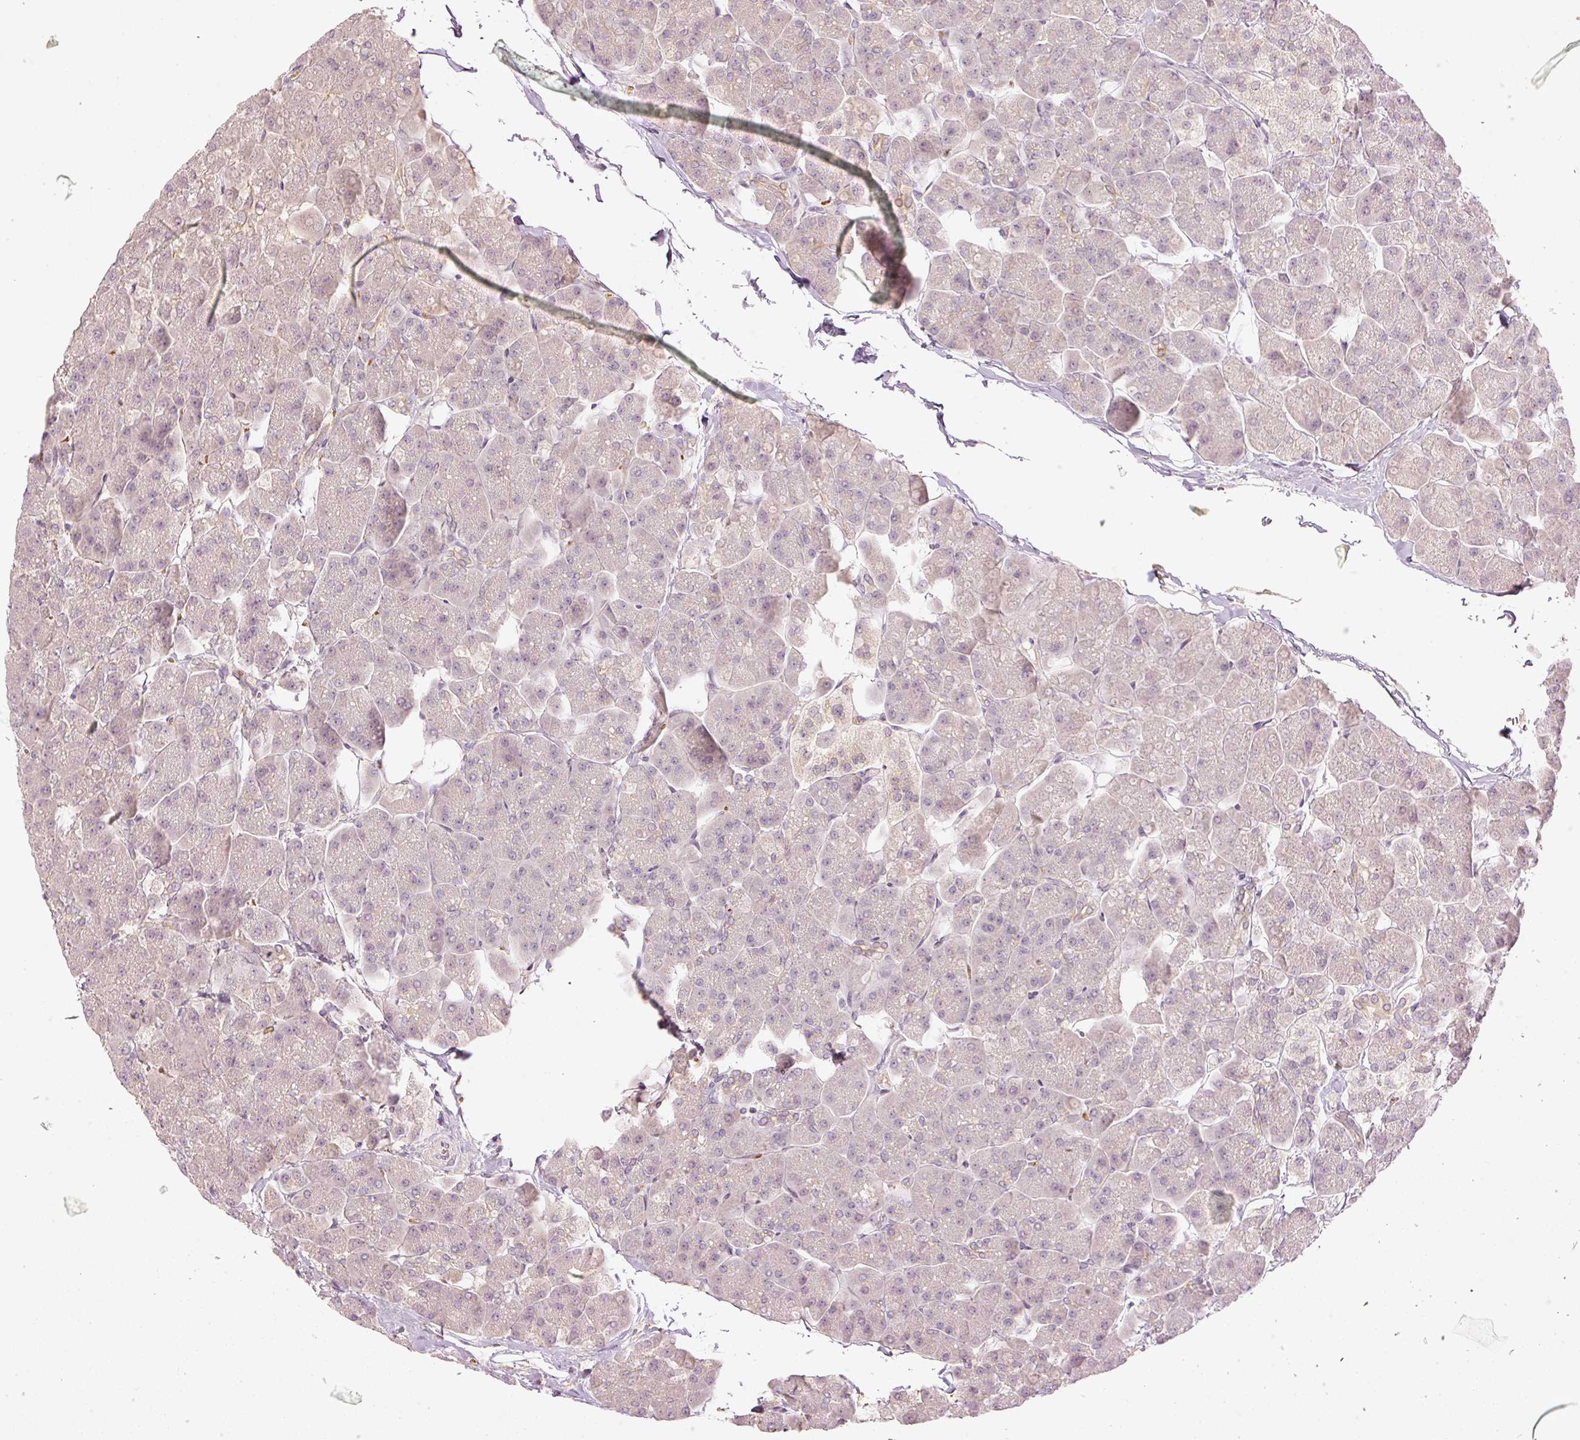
{"staining": {"intensity": "weak", "quantity": "<25%", "location": "cytoplasmic/membranous"}, "tissue": "pancreas", "cell_type": "Exocrine glandular cells", "image_type": "normal", "snomed": [{"axis": "morphology", "description": "Normal tissue, NOS"}, {"axis": "topography", "description": "Pancreas"}, {"axis": "topography", "description": "Peripheral nerve tissue"}], "caption": "A high-resolution micrograph shows immunohistochemistry staining of benign pancreas, which exhibits no significant positivity in exocrine glandular cells.", "gene": "GZMA", "patient": {"sex": "male", "age": 54}}